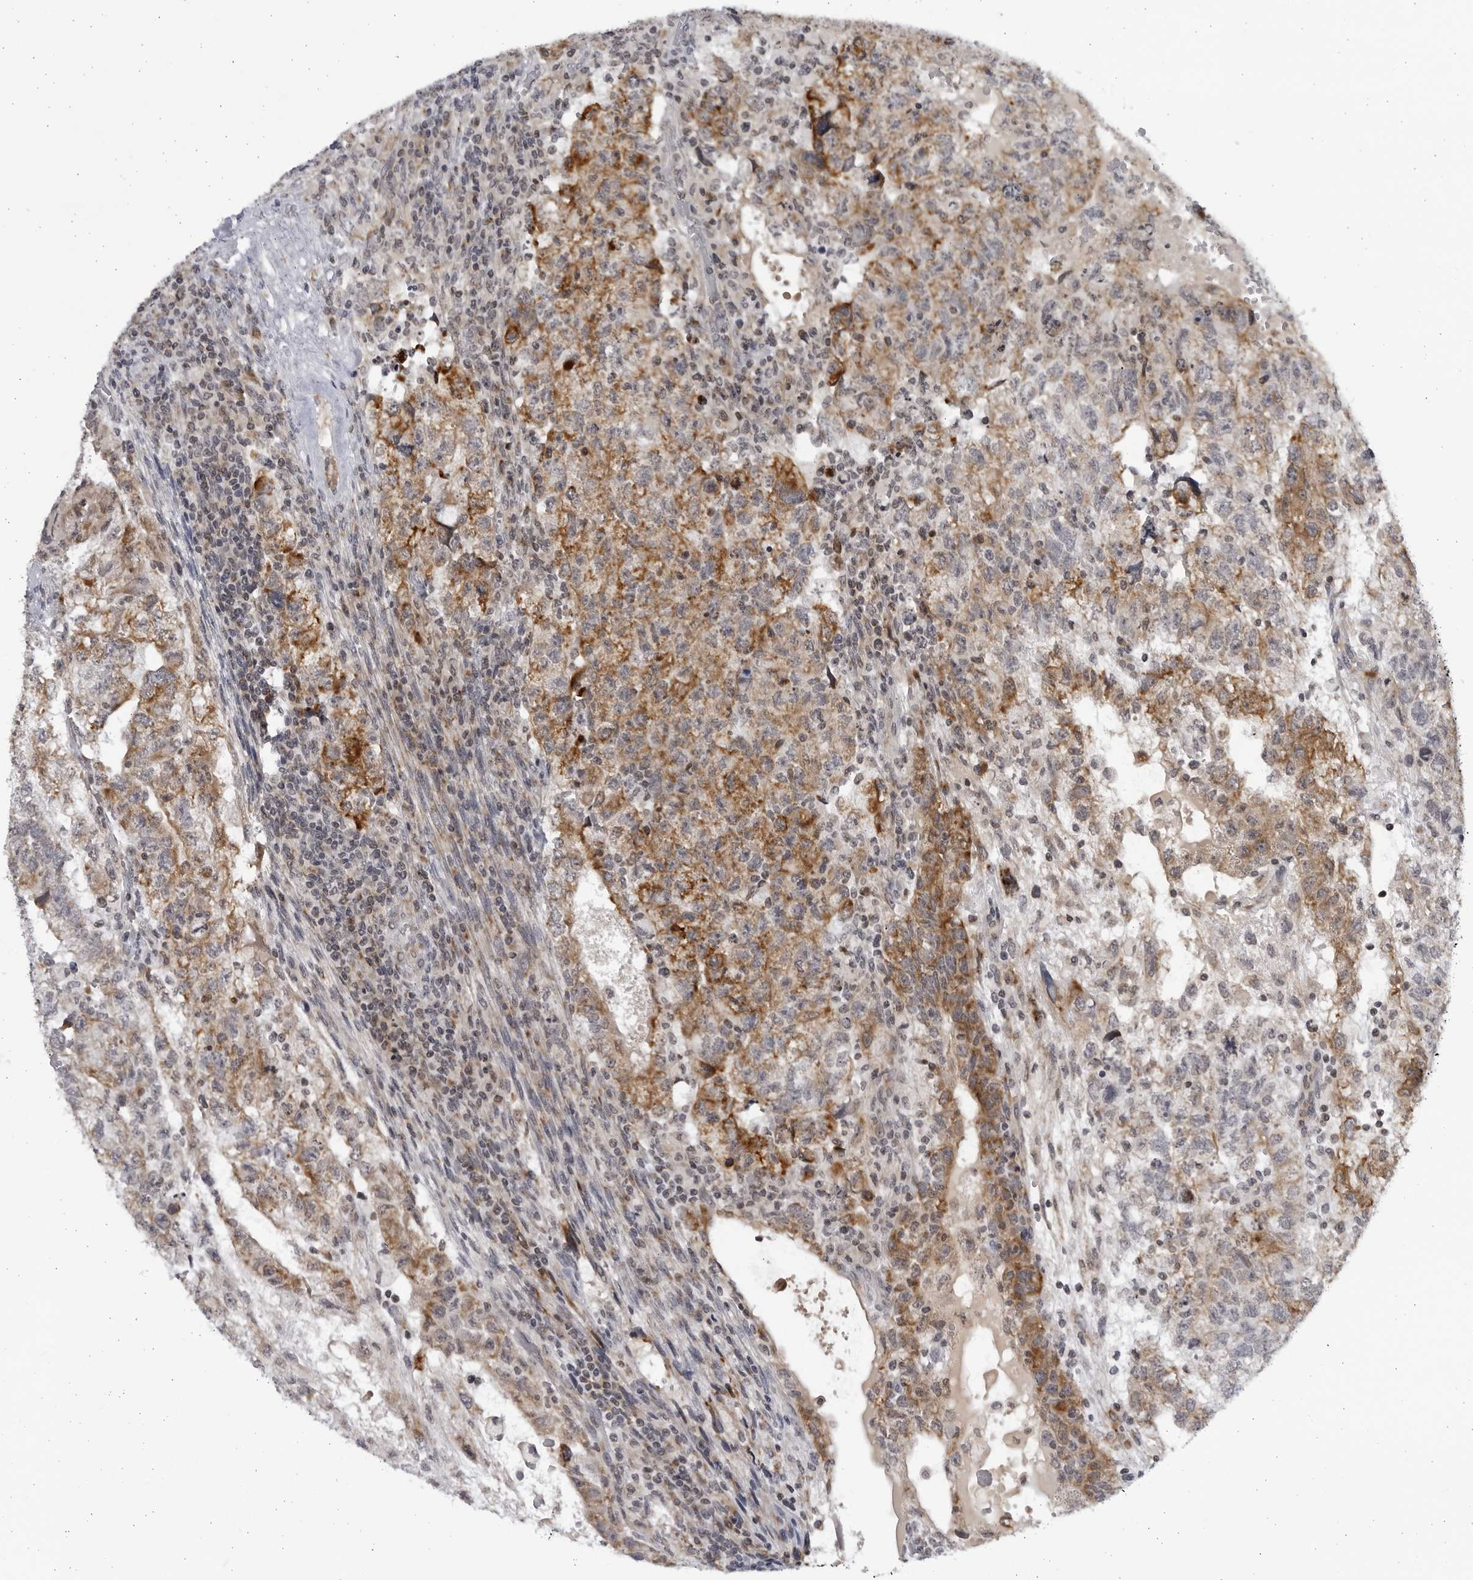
{"staining": {"intensity": "moderate", "quantity": ">75%", "location": "cytoplasmic/membranous"}, "tissue": "testis cancer", "cell_type": "Tumor cells", "image_type": "cancer", "snomed": [{"axis": "morphology", "description": "Carcinoma, Embryonal, NOS"}, {"axis": "topography", "description": "Testis"}], "caption": "A medium amount of moderate cytoplasmic/membranous staining is present in approximately >75% of tumor cells in embryonal carcinoma (testis) tissue.", "gene": "SLC25A22", "patient": {"sex": "male", "age": 36}}